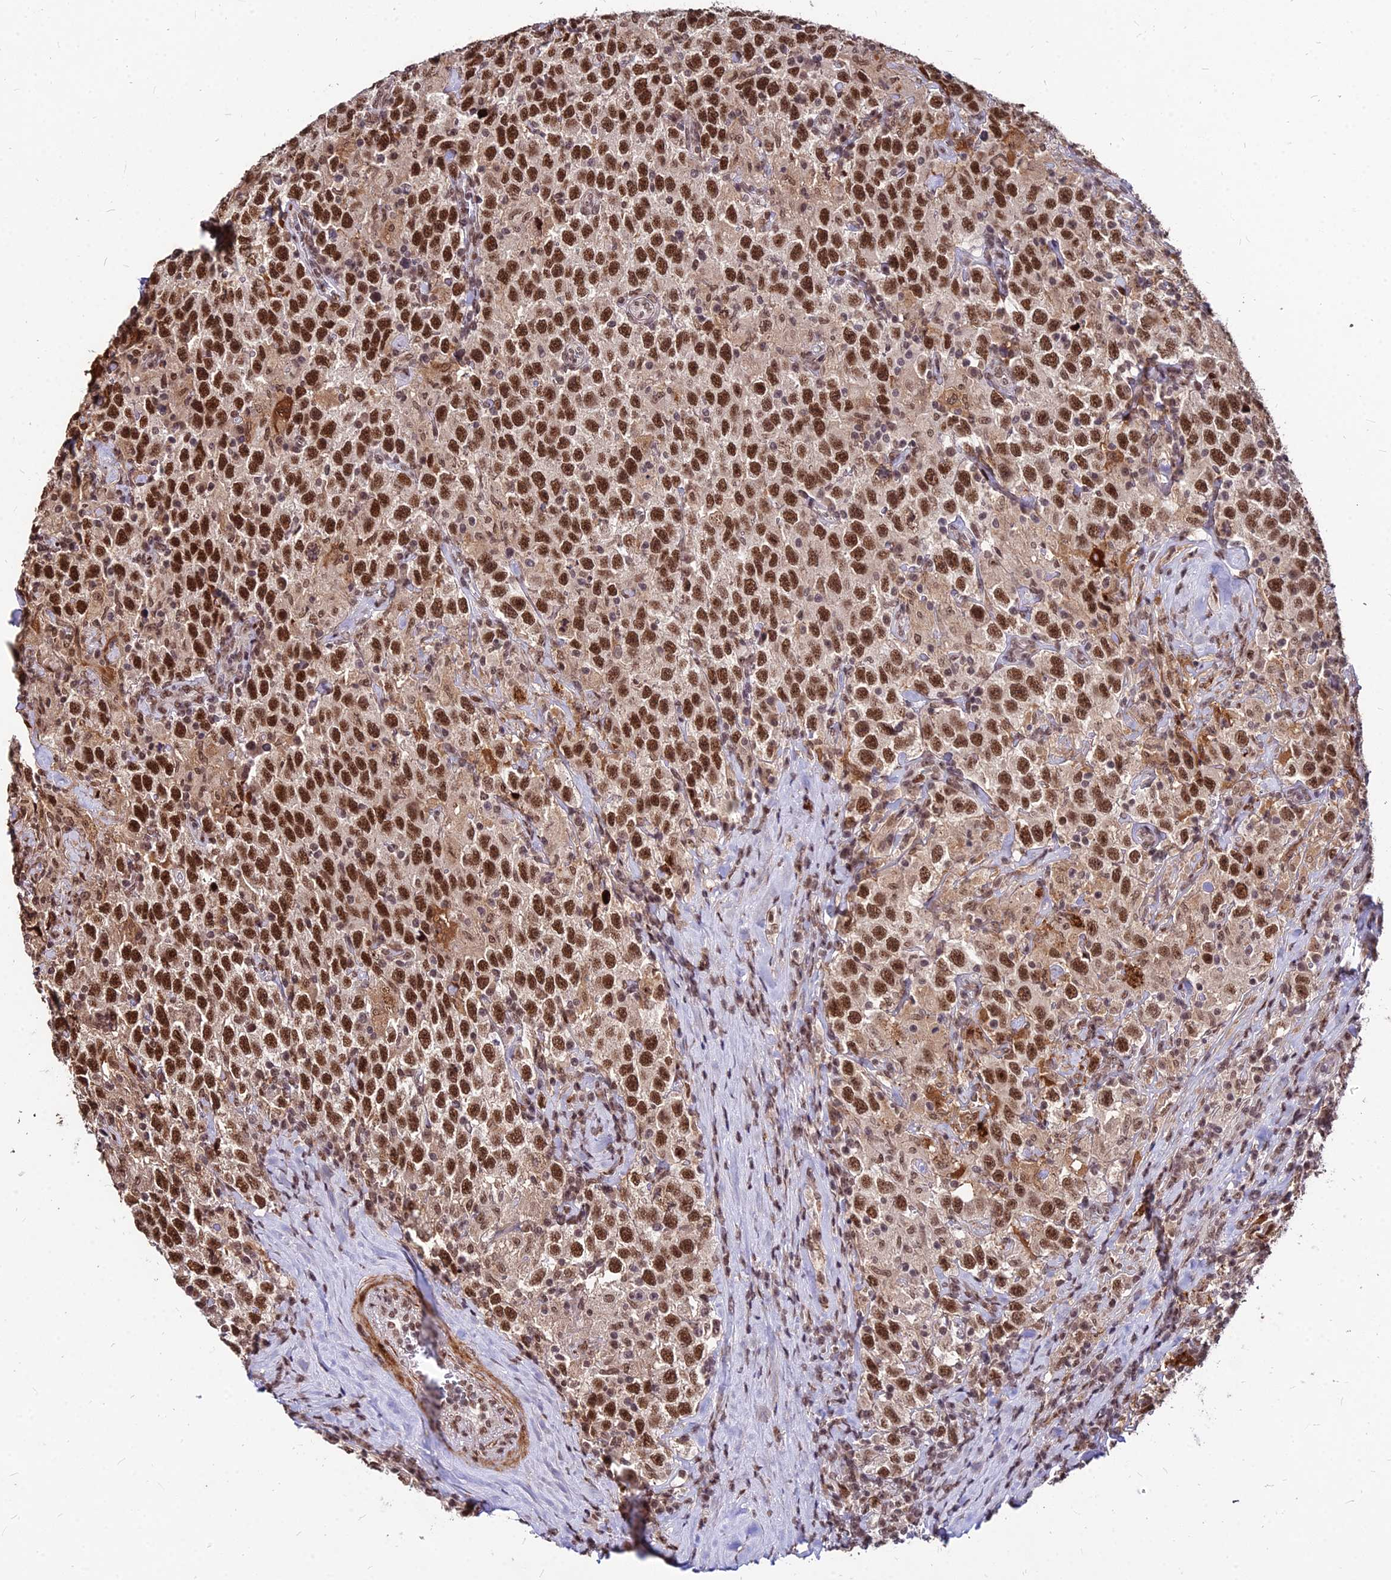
{"staining": {"intensity": "strong", "quantity": ">75%", "location": "nuclear"}, "tissue": "testis cancer", "cell_type": "Tumor cells", "image_type": "cancer", "snomed": [{"axis": "morphology", "description": "Seminoma, NOS"}, {"axis": "topography", "description": "Testis"}], "caption": "Testis cancer stained with a brown dye shows strong nuclear positive expression in about >75% of tumor cells.", "gene": "ZBED4", "patient": {"sex": "male", "age": 41}}